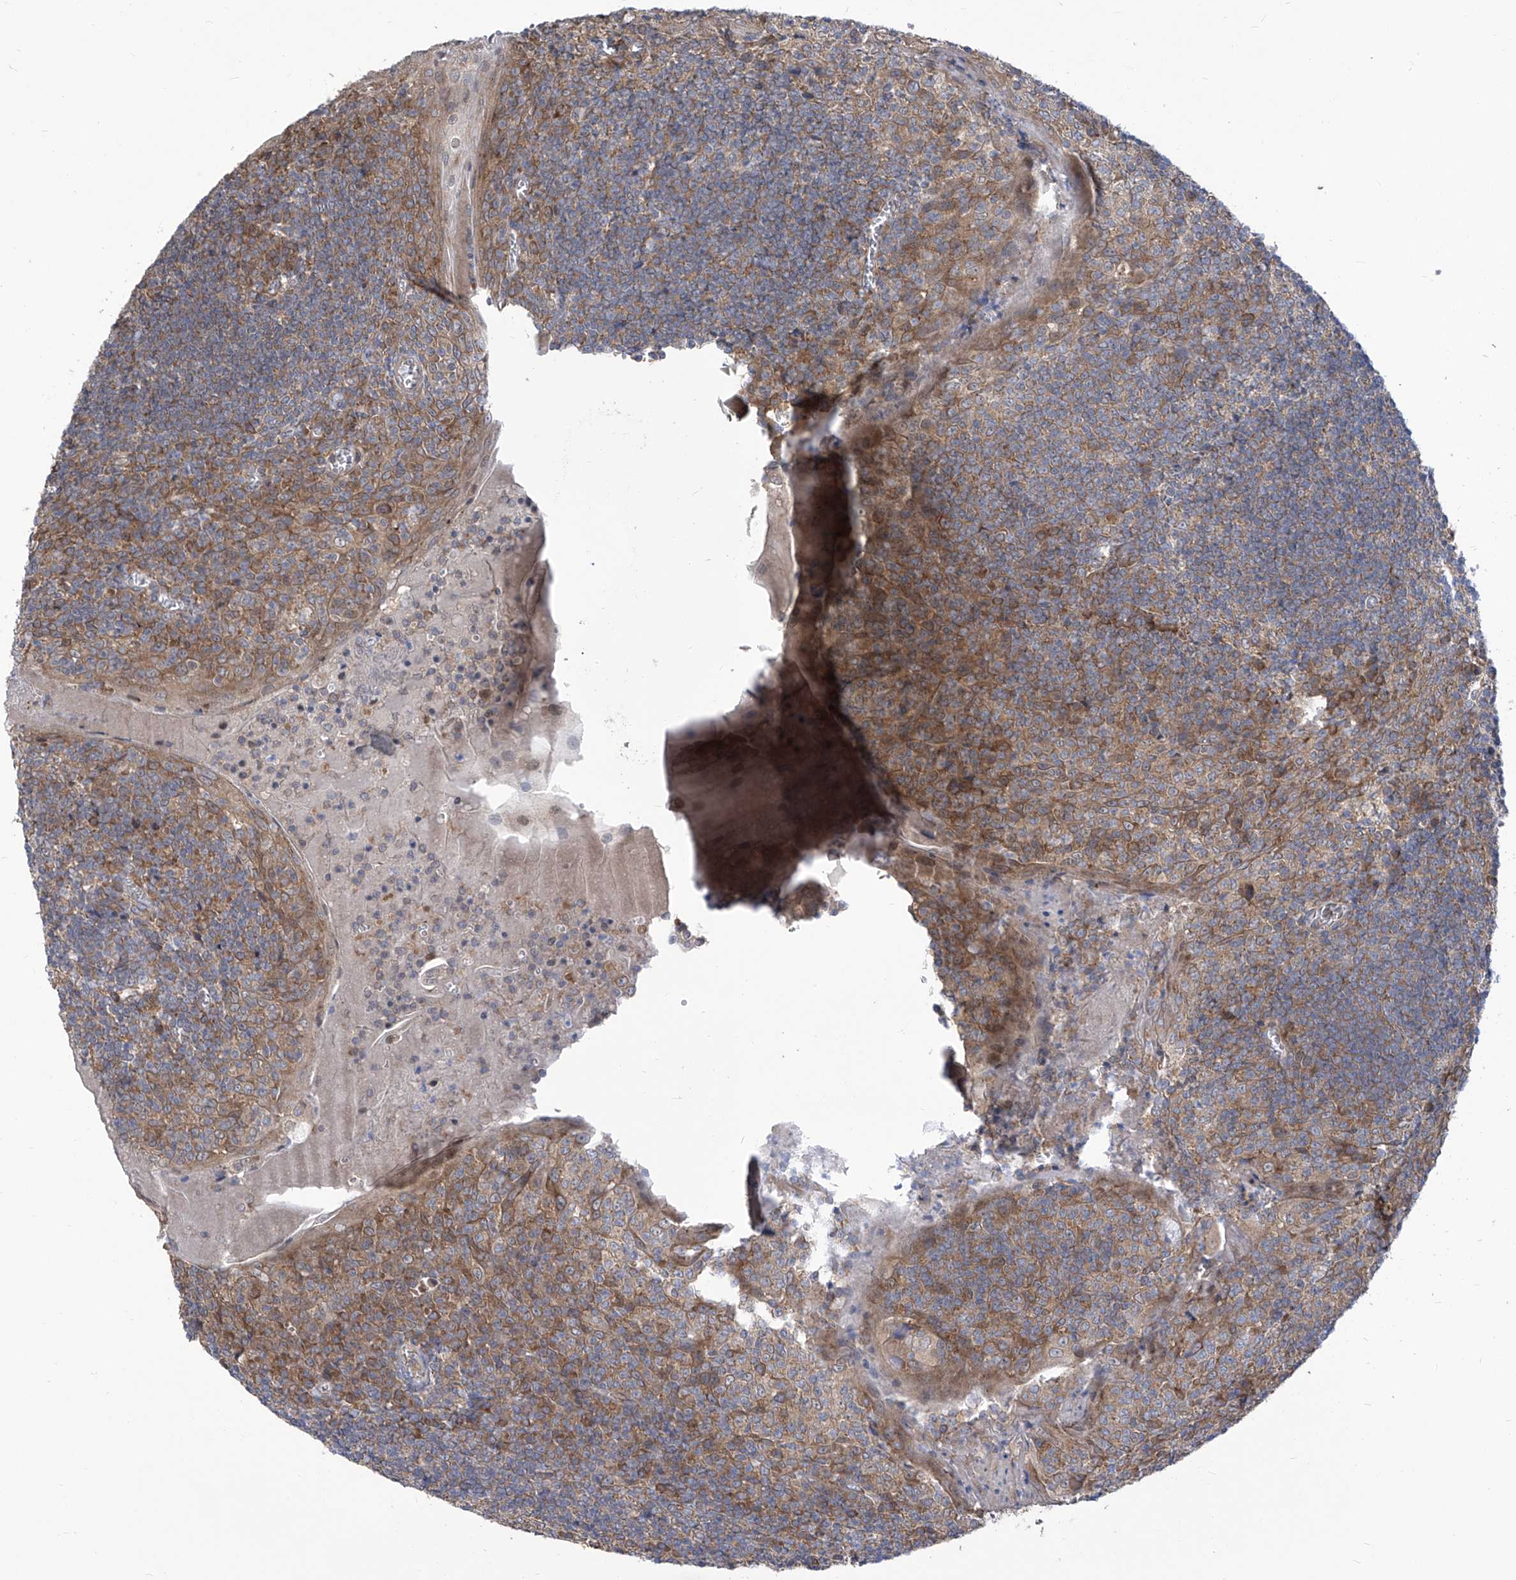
{"staining": {"intensity": "strong", "quantity": ">75%", "location": "cytoplasmic/membranous"}, "tissue": "tonsil", "cell_type": "Germinal center cells", "image_type": "normal", "snomed": [{"axis": "morphology", "description": "Normal tissue, NOS"}, {"axis": "topography", "description": "Tonsil"}], "caption": "A high-resolution histopathology image shows immunohistochemistry staining of normal tonsil, which exhibits strong cytoplasmic/membranous expression in approximately >75% of germinal center cells.", "gene": "EIF3M", "patient": {"sex": "male", "age": 27}}